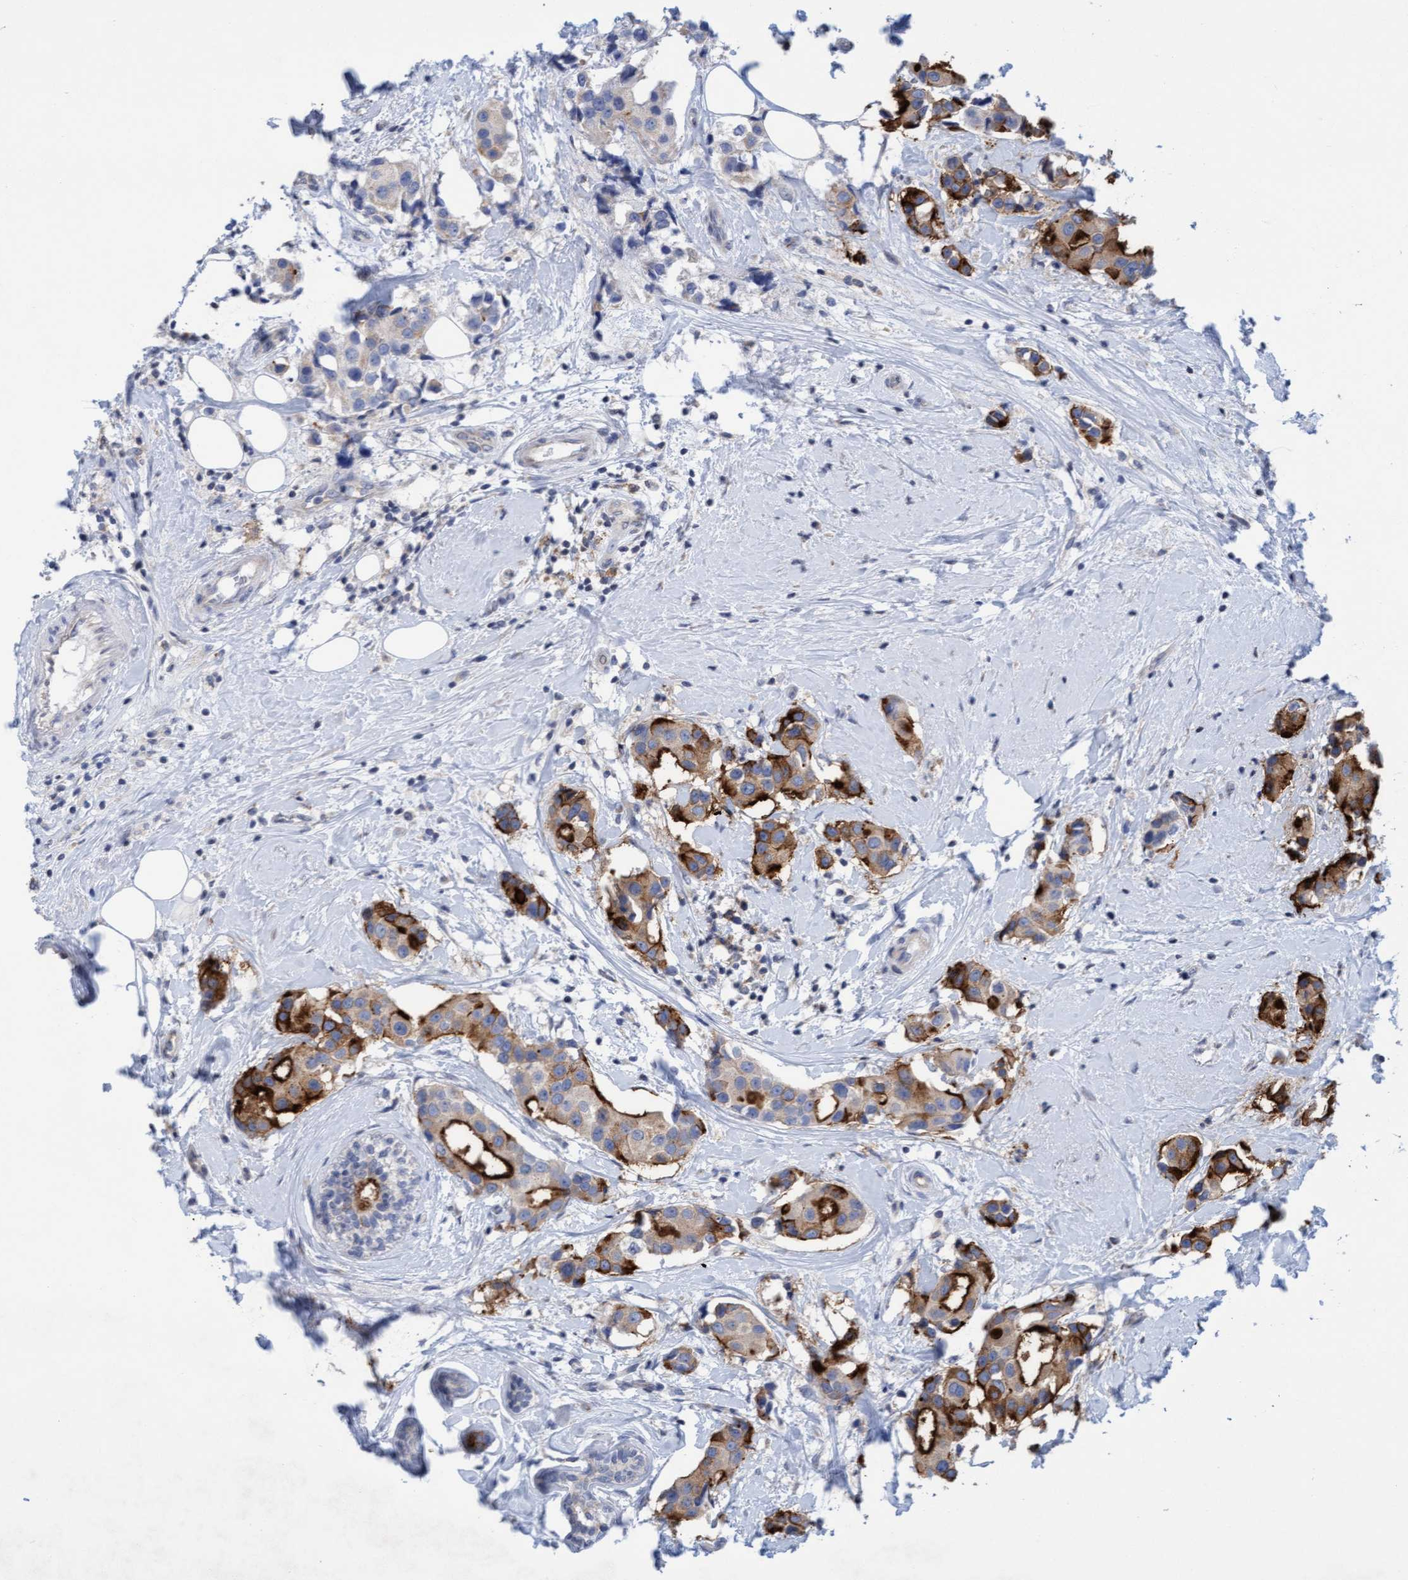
{"staining": {"intensity": "strong", "quantity": "25%-75%", "location": "cytoplasmic/membranous"}, "tissue": "breast cancer", "cell_type": "Tumor cells", "image_type": "cancer", "snomed": [{"axis": "morphology", "description": "Normal tissue, NOS"}, {"axis": "morphology", "description": "Duct carcinoma"}, {"axis": "topography", "description": "Breast"}], "caption": "This image shows immunohistochemistry (IHC) staining of breast cancer (invasive ductal carcinoma), with high strong cytoplasmic/membranous positivity in about 25%-75% of tumor cells.", "gene": "SLC28A3", "patient": {"sex": "female", "age": 39}}